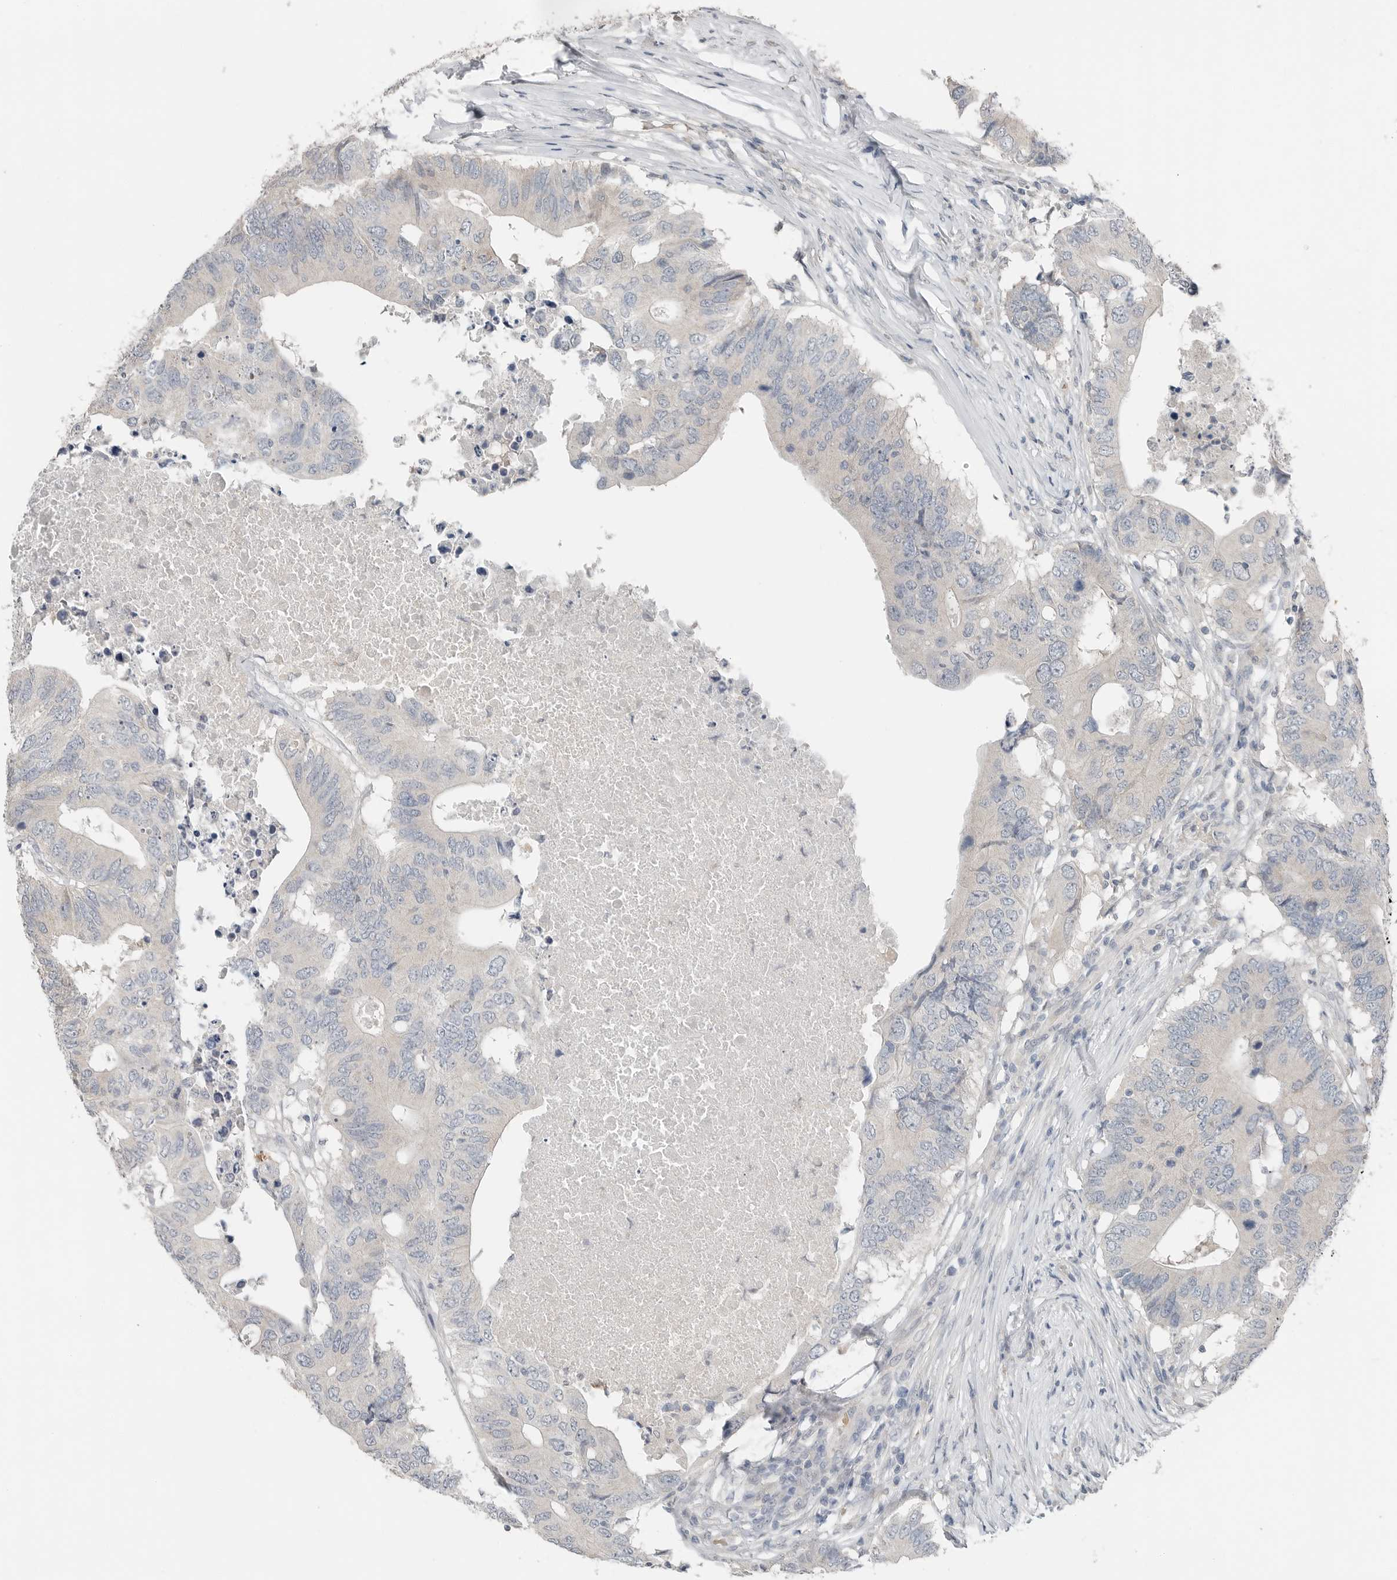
{"staining": {"intensity": "negative", "quantity": "none", "location": "none"}, "tissue": "colorectal cancer", "cell_type": "Tumor cells", "image_type": "cancer", "snomed": [{"axis": "morphology", "description": "Adenocarcinoma, NOS"}, {"axis": "topography", "description": "Colon"}], "caption": "IHC micrograph of neoplastic tissue: colorectal adenocarcinoma stained with DAB exhibits no significant protein staining in tumor cells. The staining was performed using DAB (3,3'-diaminobenzidine) to visualize the protein expression in brown, while the nuclei were stained in blue with hematoxylin (Magnification: 20x).", "gene": "FCRLB", "patient": {"sex": "male", "age": 71}}